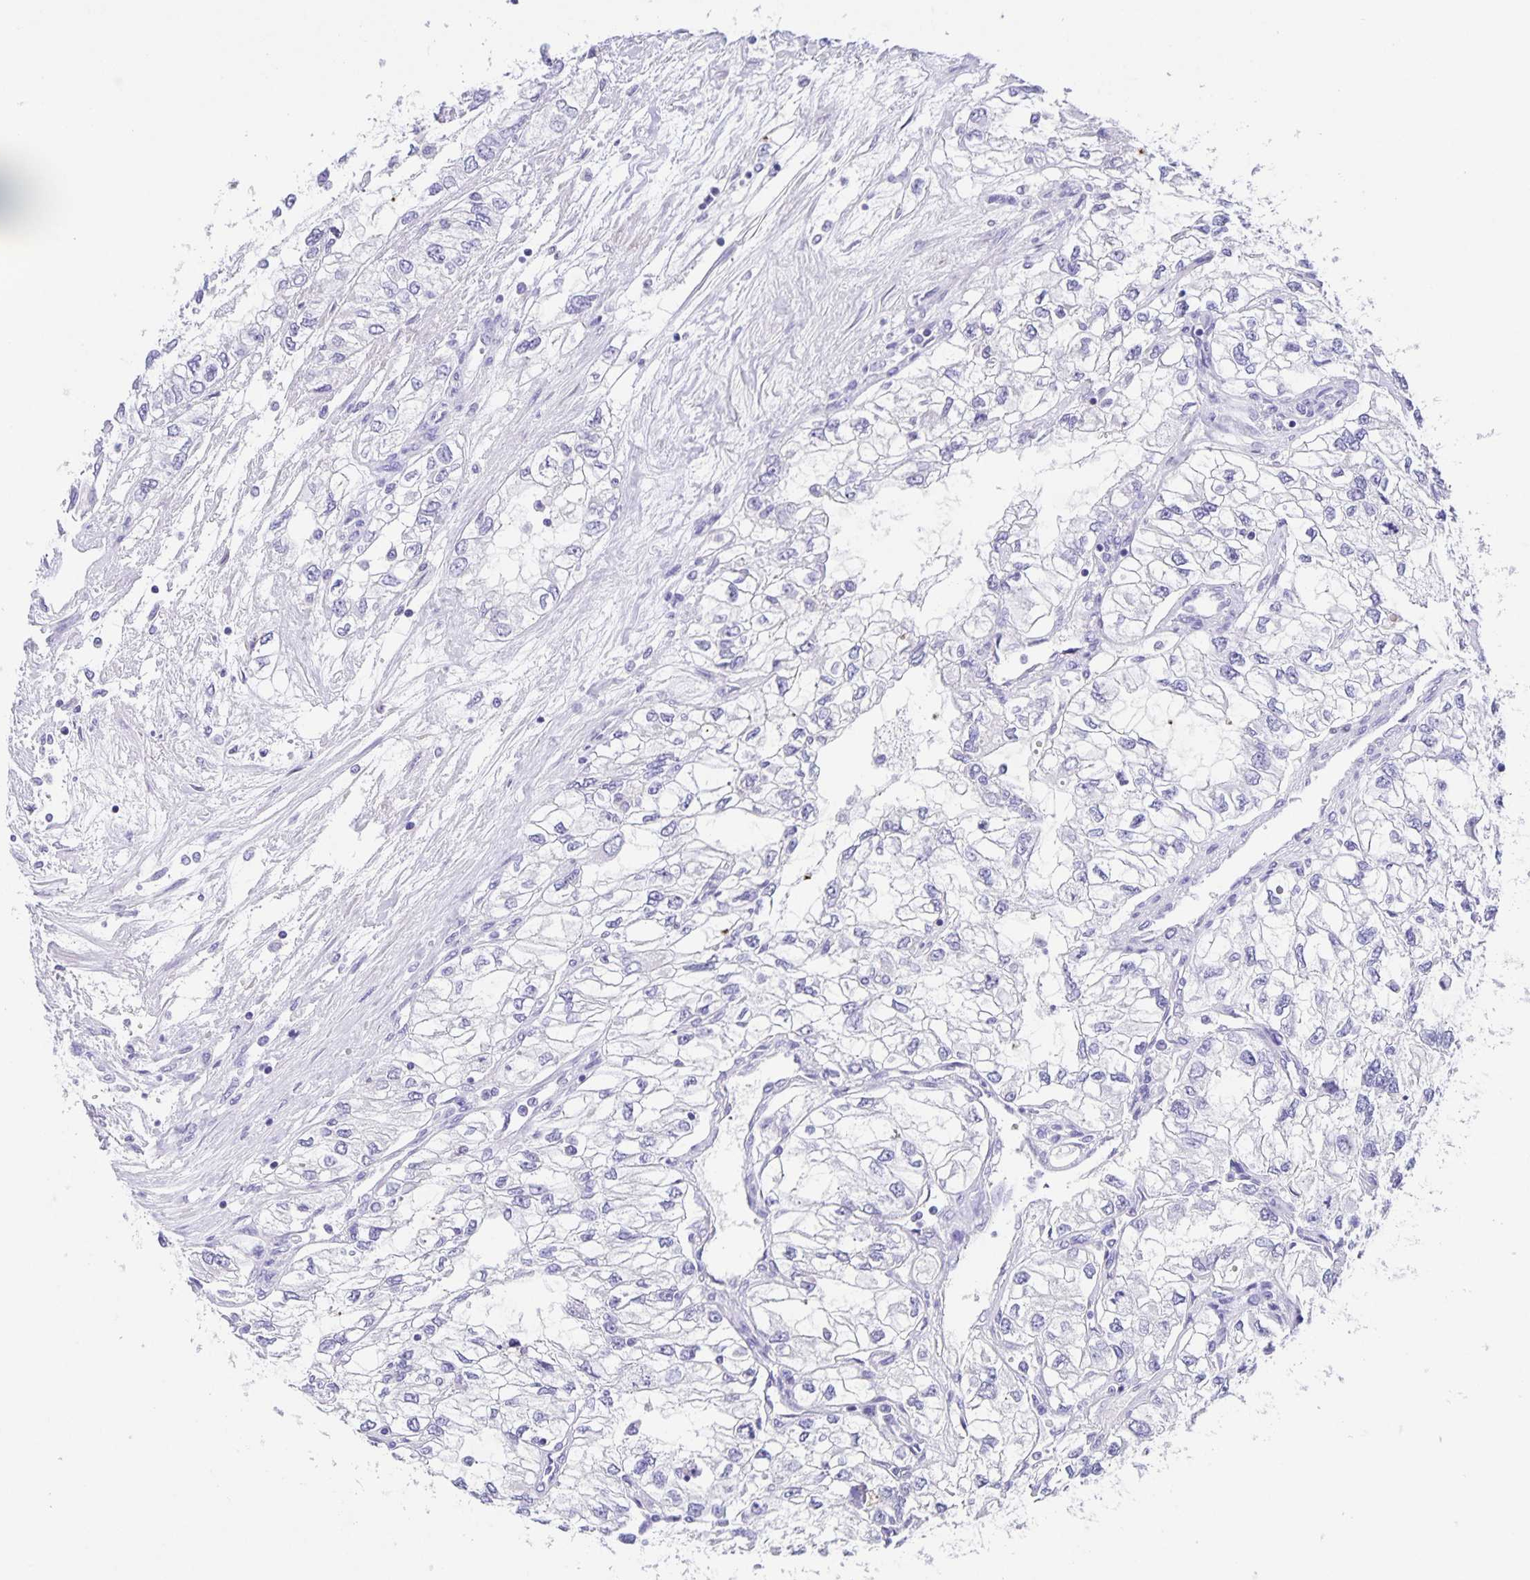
{"staining": {"intensity": "negative", "quantity": "none", "location": "none"}, "tissue": "renal cancer", "cell_type": "Tumor cells", "image_type": "cancer", "snomed": [{"axis": "morphology", "description": "Adenocarcinoma, NOS"}, {"axis": "topography", "description": "Kidney"}], "caption": "Tumor cells are negative for brown protein staining in adenocarcinoma (renal). (DAB IHC, high magnification).", "gene": "UBQLN3", "patient": {"sex": "female", "age": 59}}